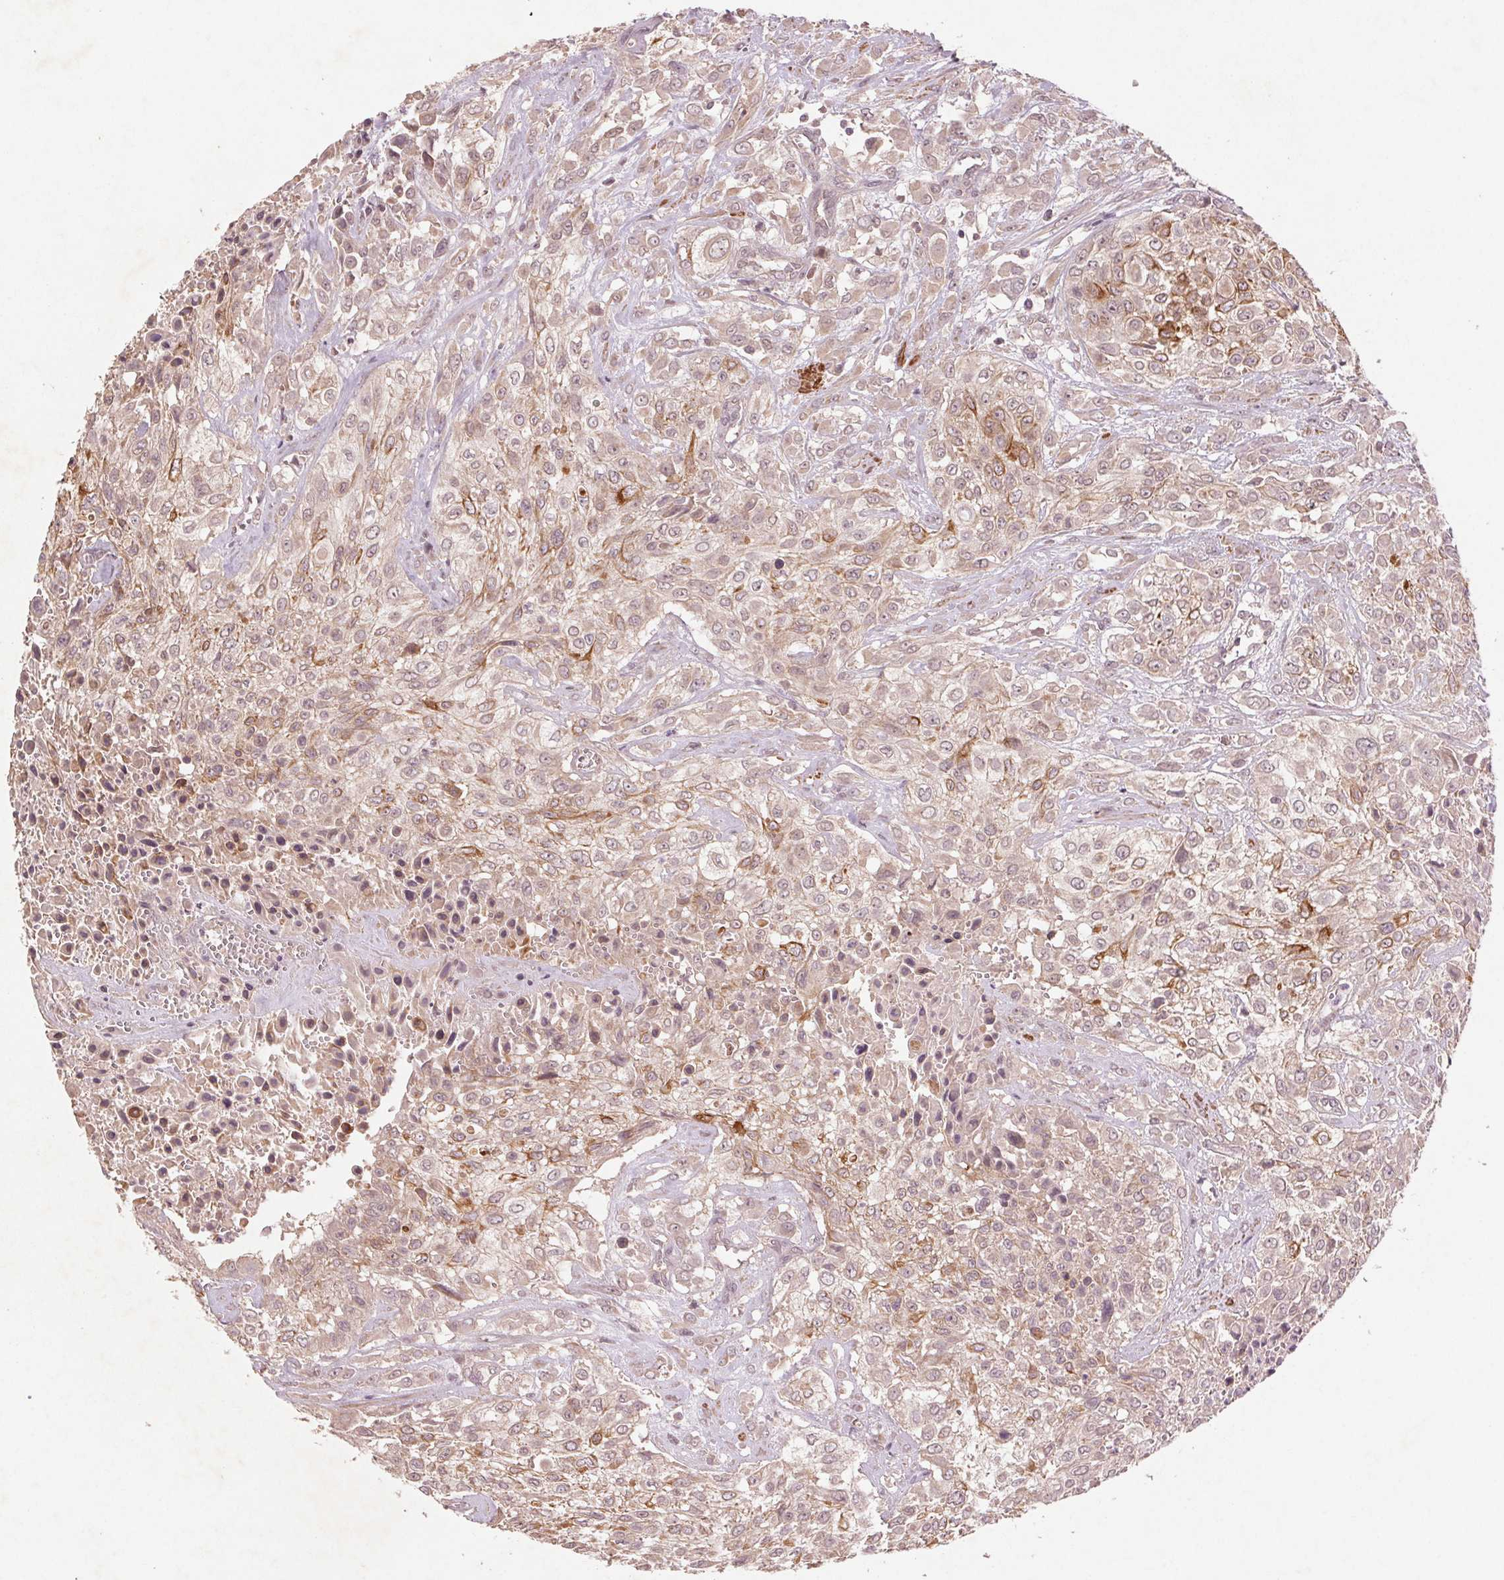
{"staining": {"intensity": "weak", "quantity": ">75%", "location": "cytoplasmic/membranous"}, "tissue": "urothelial cancer", "cell_type": "Tumor cells", "image_type": "cancer", "snomed": [{"axis": "morphology", "description": "Urothelial carcinoma, High grade"}, {"axis": "topography", "description": "Urinary bladder"}], "caption": "Urothelial cancer was stained to show a protein in brown. There is low levels of weak cytoplasmic/membranous expression in approximately >75% of tumor cells.", "gene": "SMLR1", "patient": {"sex": "male", "age": 57}}